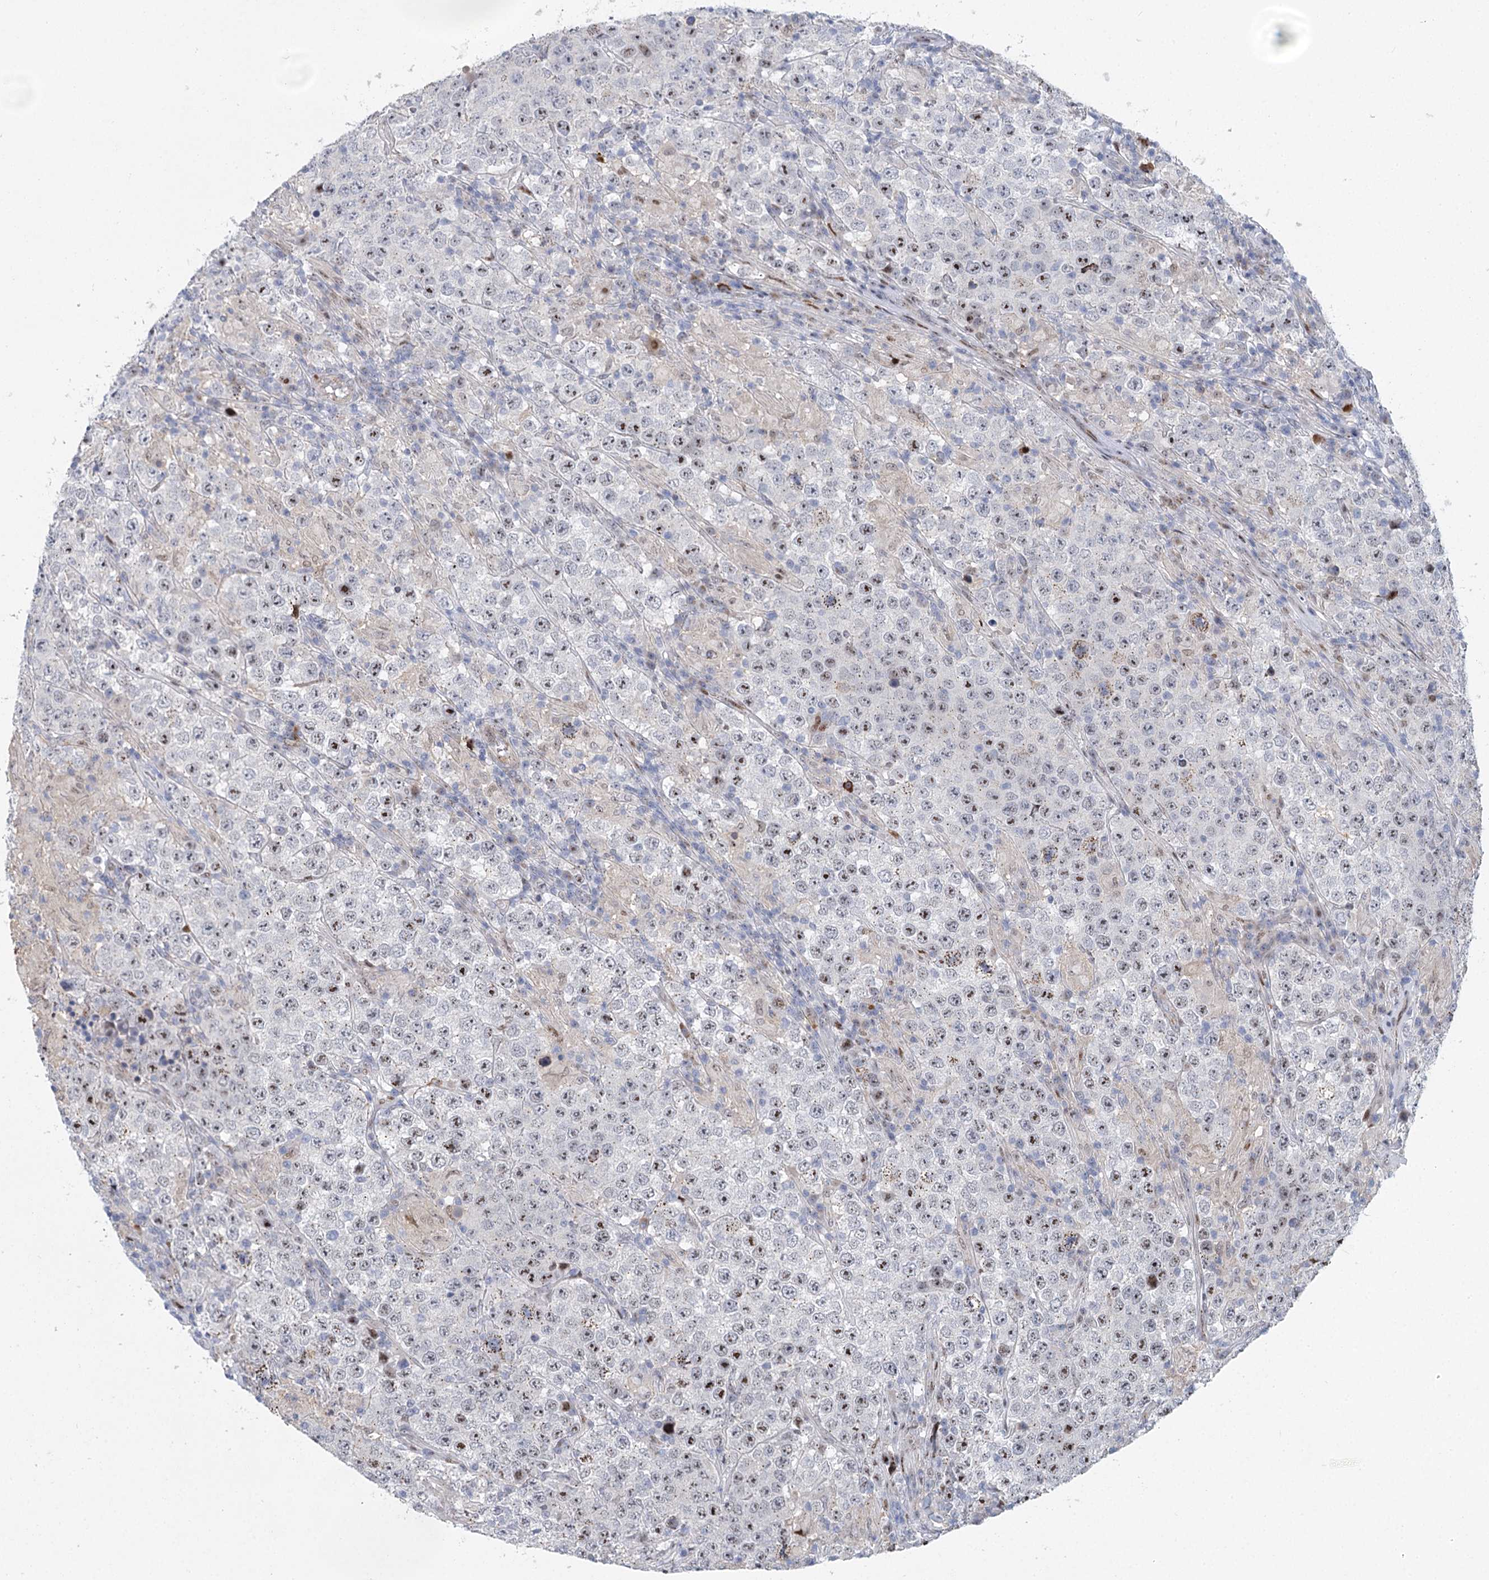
{"staining": {"intensity": "moderate", "quantity": "25%-75%", "location": "nuclear"}, "tissue": "testis cancer", "cell_type": "Tumor cells", "image_type": "cancer", "snomed": [{"axis": "morphology", "description": "Normal tissue, NOS"}, {"axis": "morphology", "description": "Urothelial carcinoma, High grade"}, {"axis": "morphology", "description": "Seminoma, NOS"}, {"axis": "morphology", "description": "Carcinoma, Embryonal, NOS"}, {"axis": "topography", "description": "Urinary bladder"}, {"axis": "topography", "description": "Testis"}], "caption": "Seminoma (testis) was stained to show a protein in brown. There is medium levels of moderate nuclear positivity in approximately 25%-75% of tumor cells.", "gene": "CAMTA1", "patient": {"sex": "male", "age": 41}}